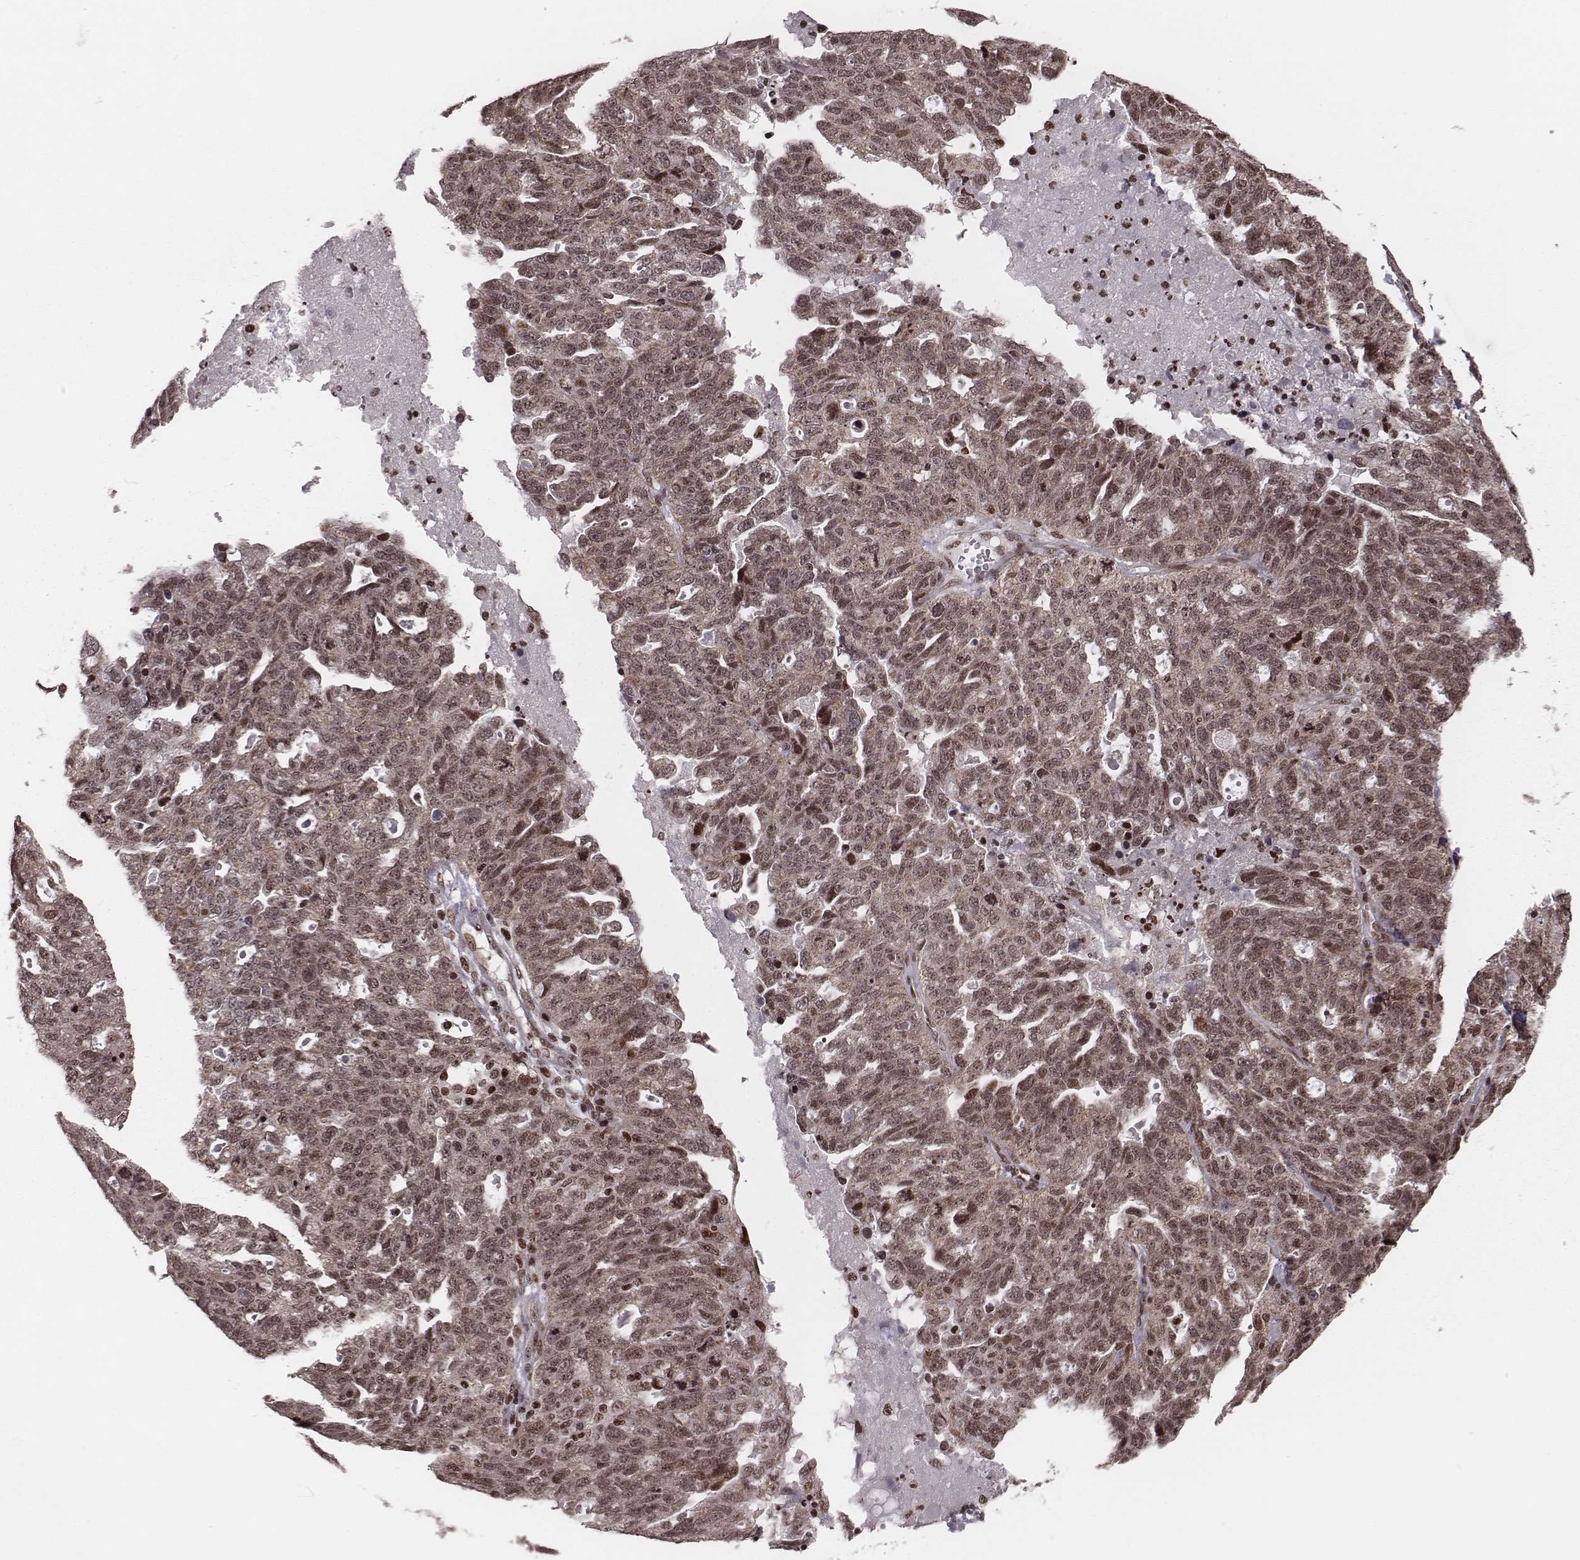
{"staining": {"intensity": "weak", "quantity": ">75%", "location": "cytoplasmic/membranous,nuclear"}, "tissue": "ovarian cancer", "cell_type": "Tumor cells", "image_type": "cancer", "snomed": [{"axis": "morphology", "description": "Cystadenocarcinoma, serous, NOS"}, {"axis": "topography", "description": "Ovary"}], "caption": "Human ovarian serous cystadenocarcinoma stained for a protein (brown) exhibits weak cytoplasmic/membranous and nuclear positive positivity in approximately >75% of tumor cells.", "gene": "VRK3", "patient": {"sex": "female", "age": 71}}